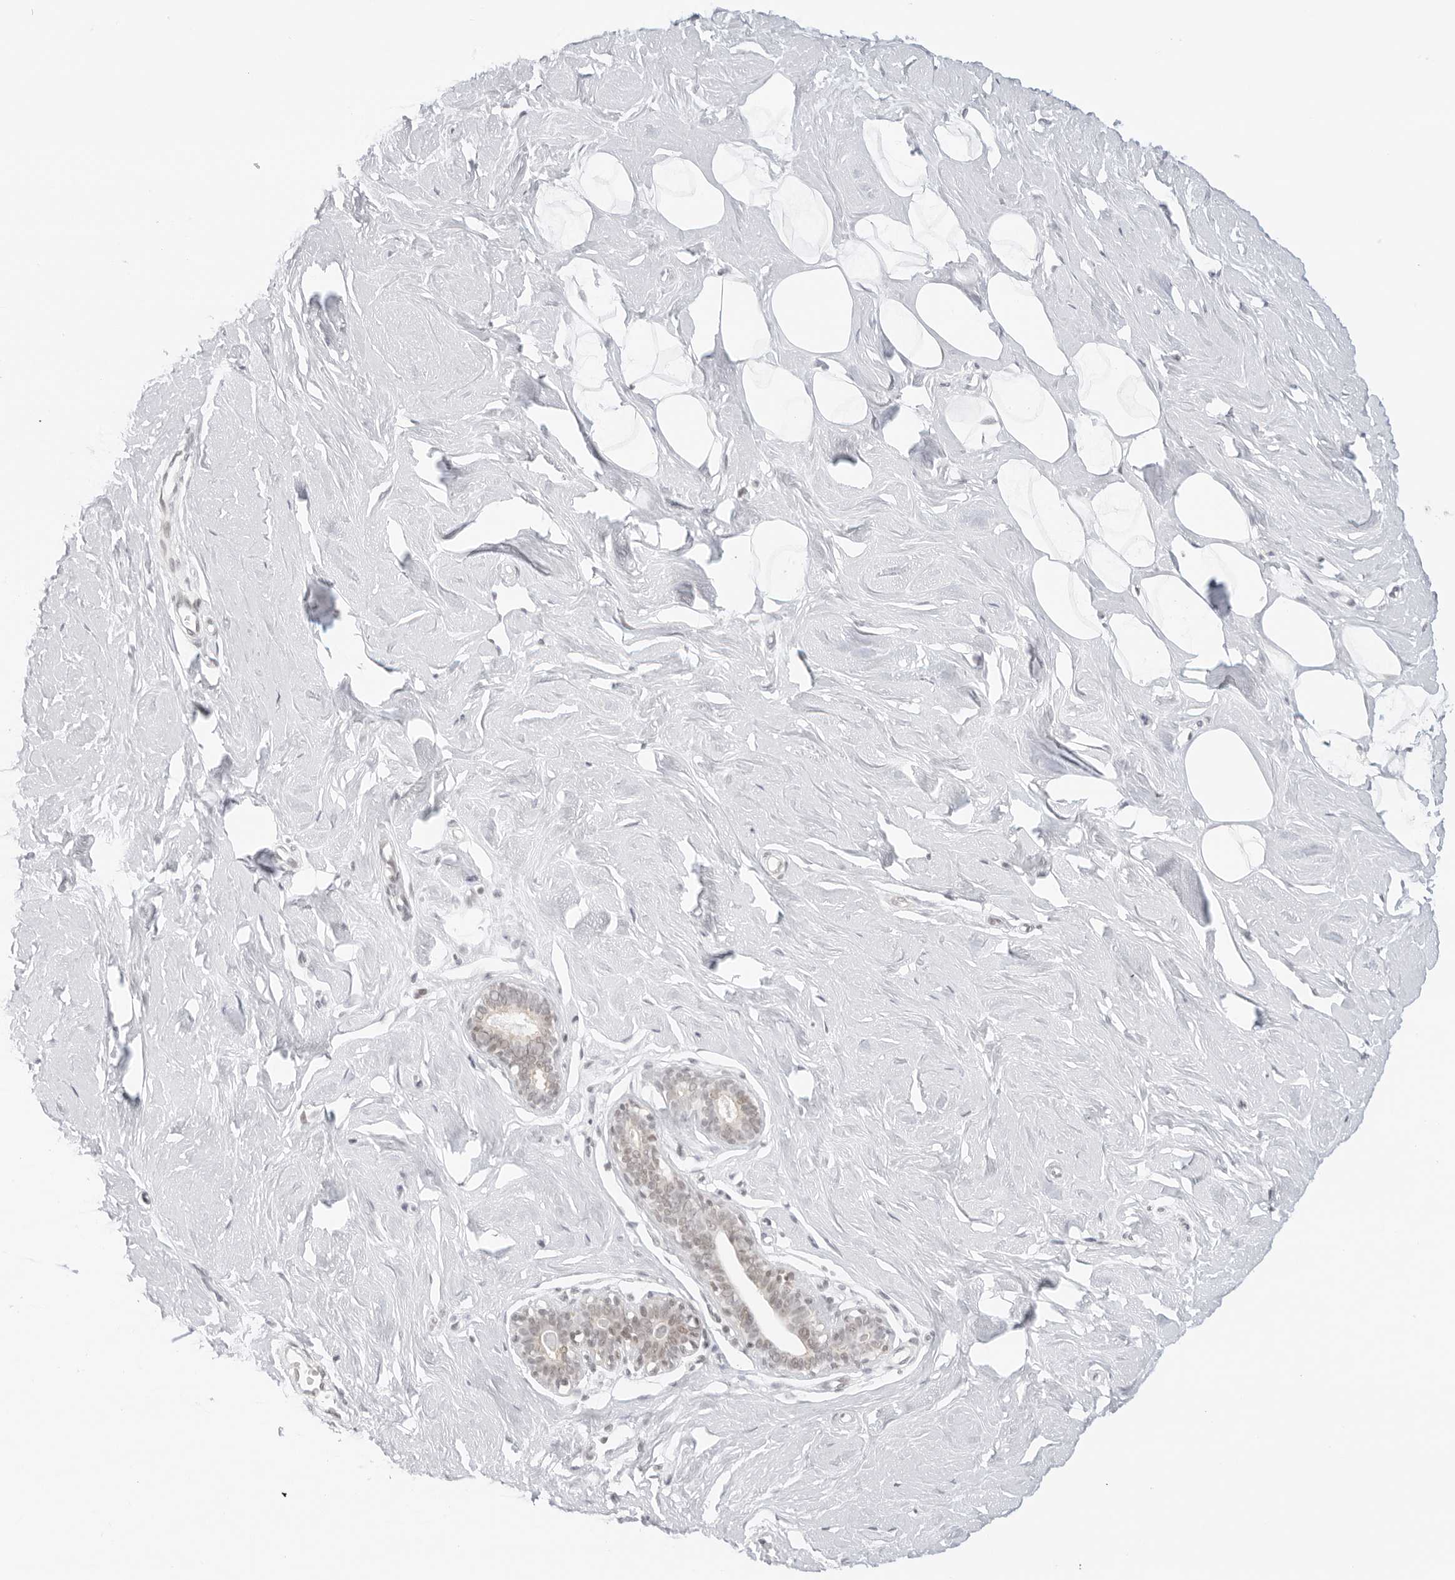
{"staining": {"intensity": "negative", "quantity": "none", "location": "none"}, "tissue": "breast", "cell_type": "Adipocytes", "image_type": "normal", "snomed": [{"axis": "morphology", "description": "Normal tissue, NOS"}, {"axis": "topography", "description": "Breast"}], "caption": "Micrograph shows no protein positivity in adipocytes of unremarkable breast.", "gene": "TCIM", "patient": {"sex": "female", "age": 23}}